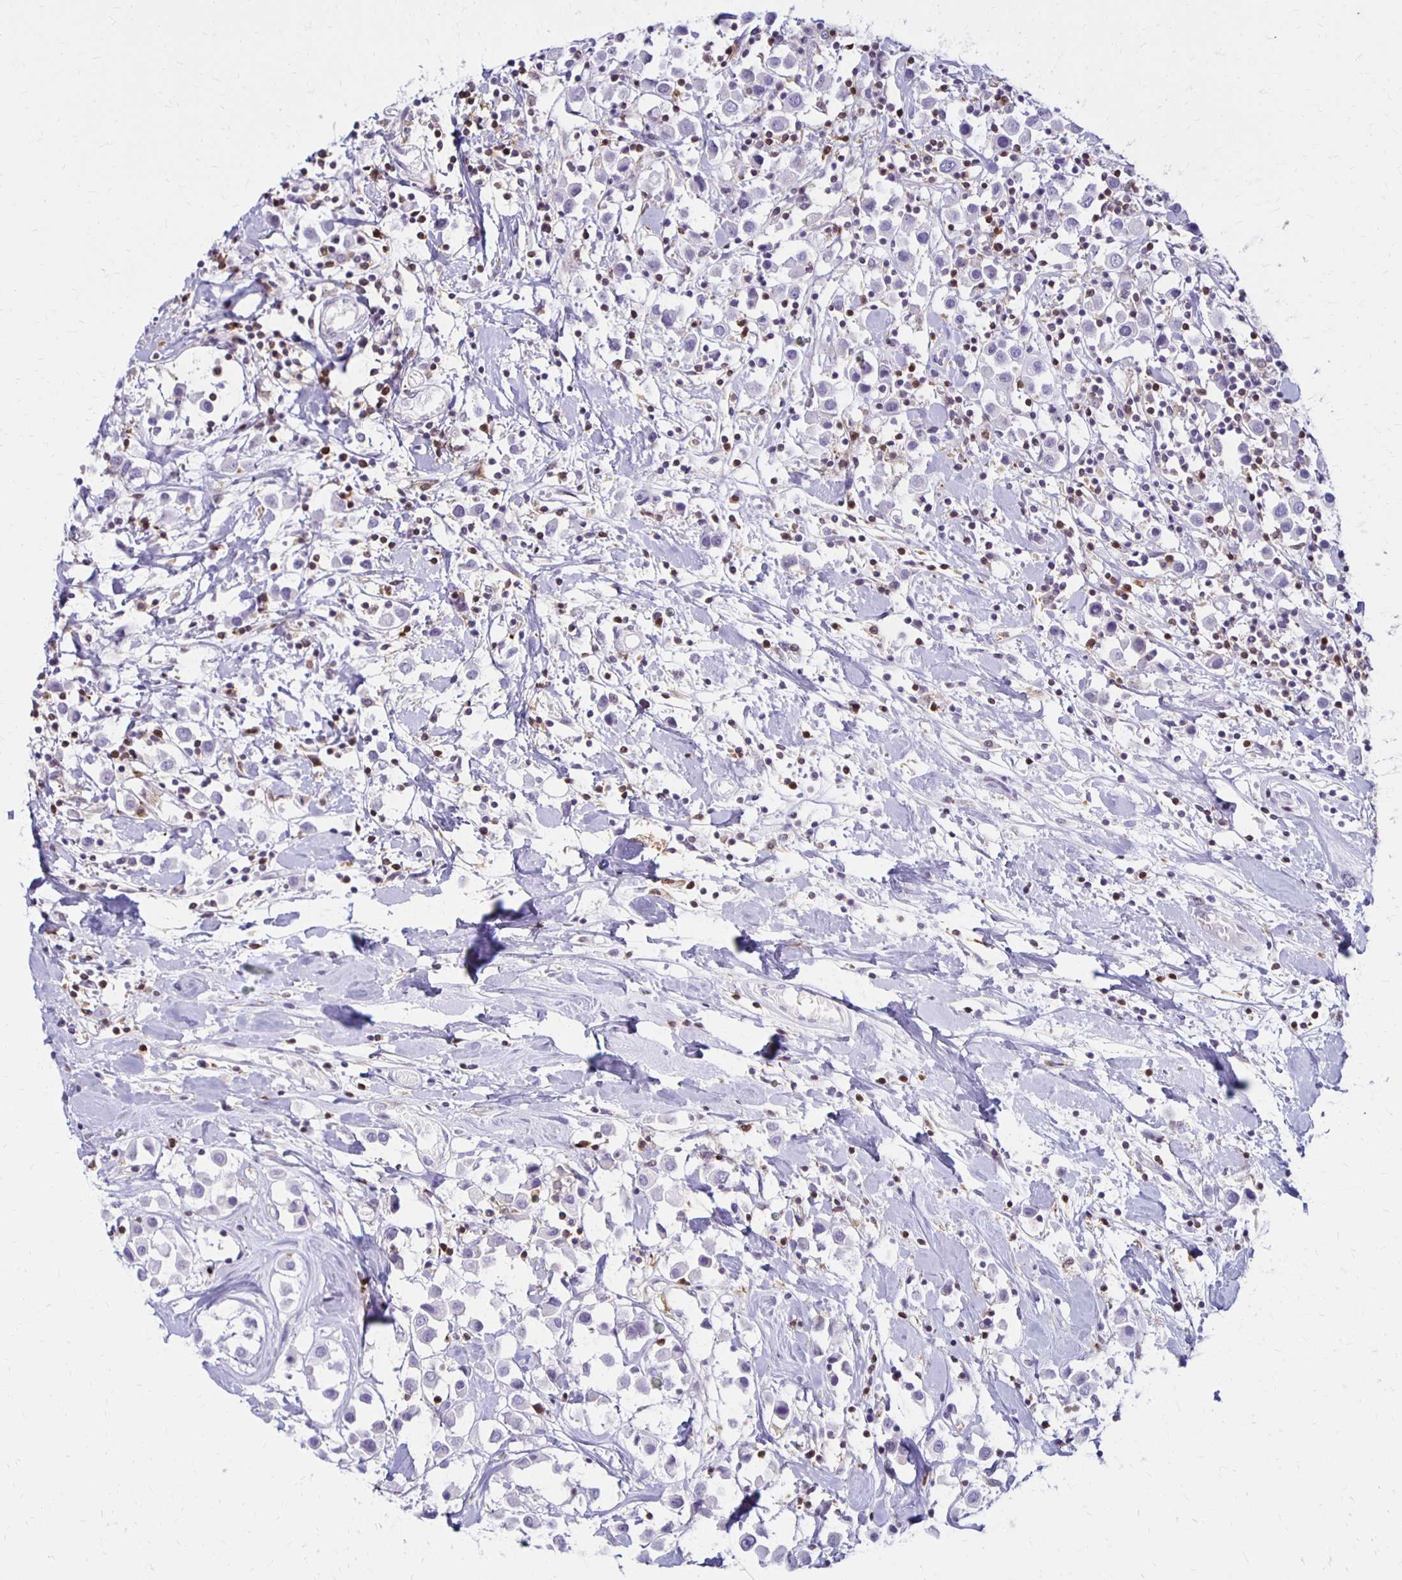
{"staining": {"intensity": "negative", "quantity": "none", "location": "none"}, "tissue": "breast cancer", "cell_type": "Tumor cells", "image_type": "cancer", "snomed": [{"axis": "morphology", "description": "Duct carcinoma"}, {"axis": "topography", "description": "Breast"}], "caption": "Breast intraductal carcinoma was stained to show a protein in brown. There is no significant positivity in tumor cells.", "gene": "CCL21", "patient": {"sex": "female", "age": 61}}